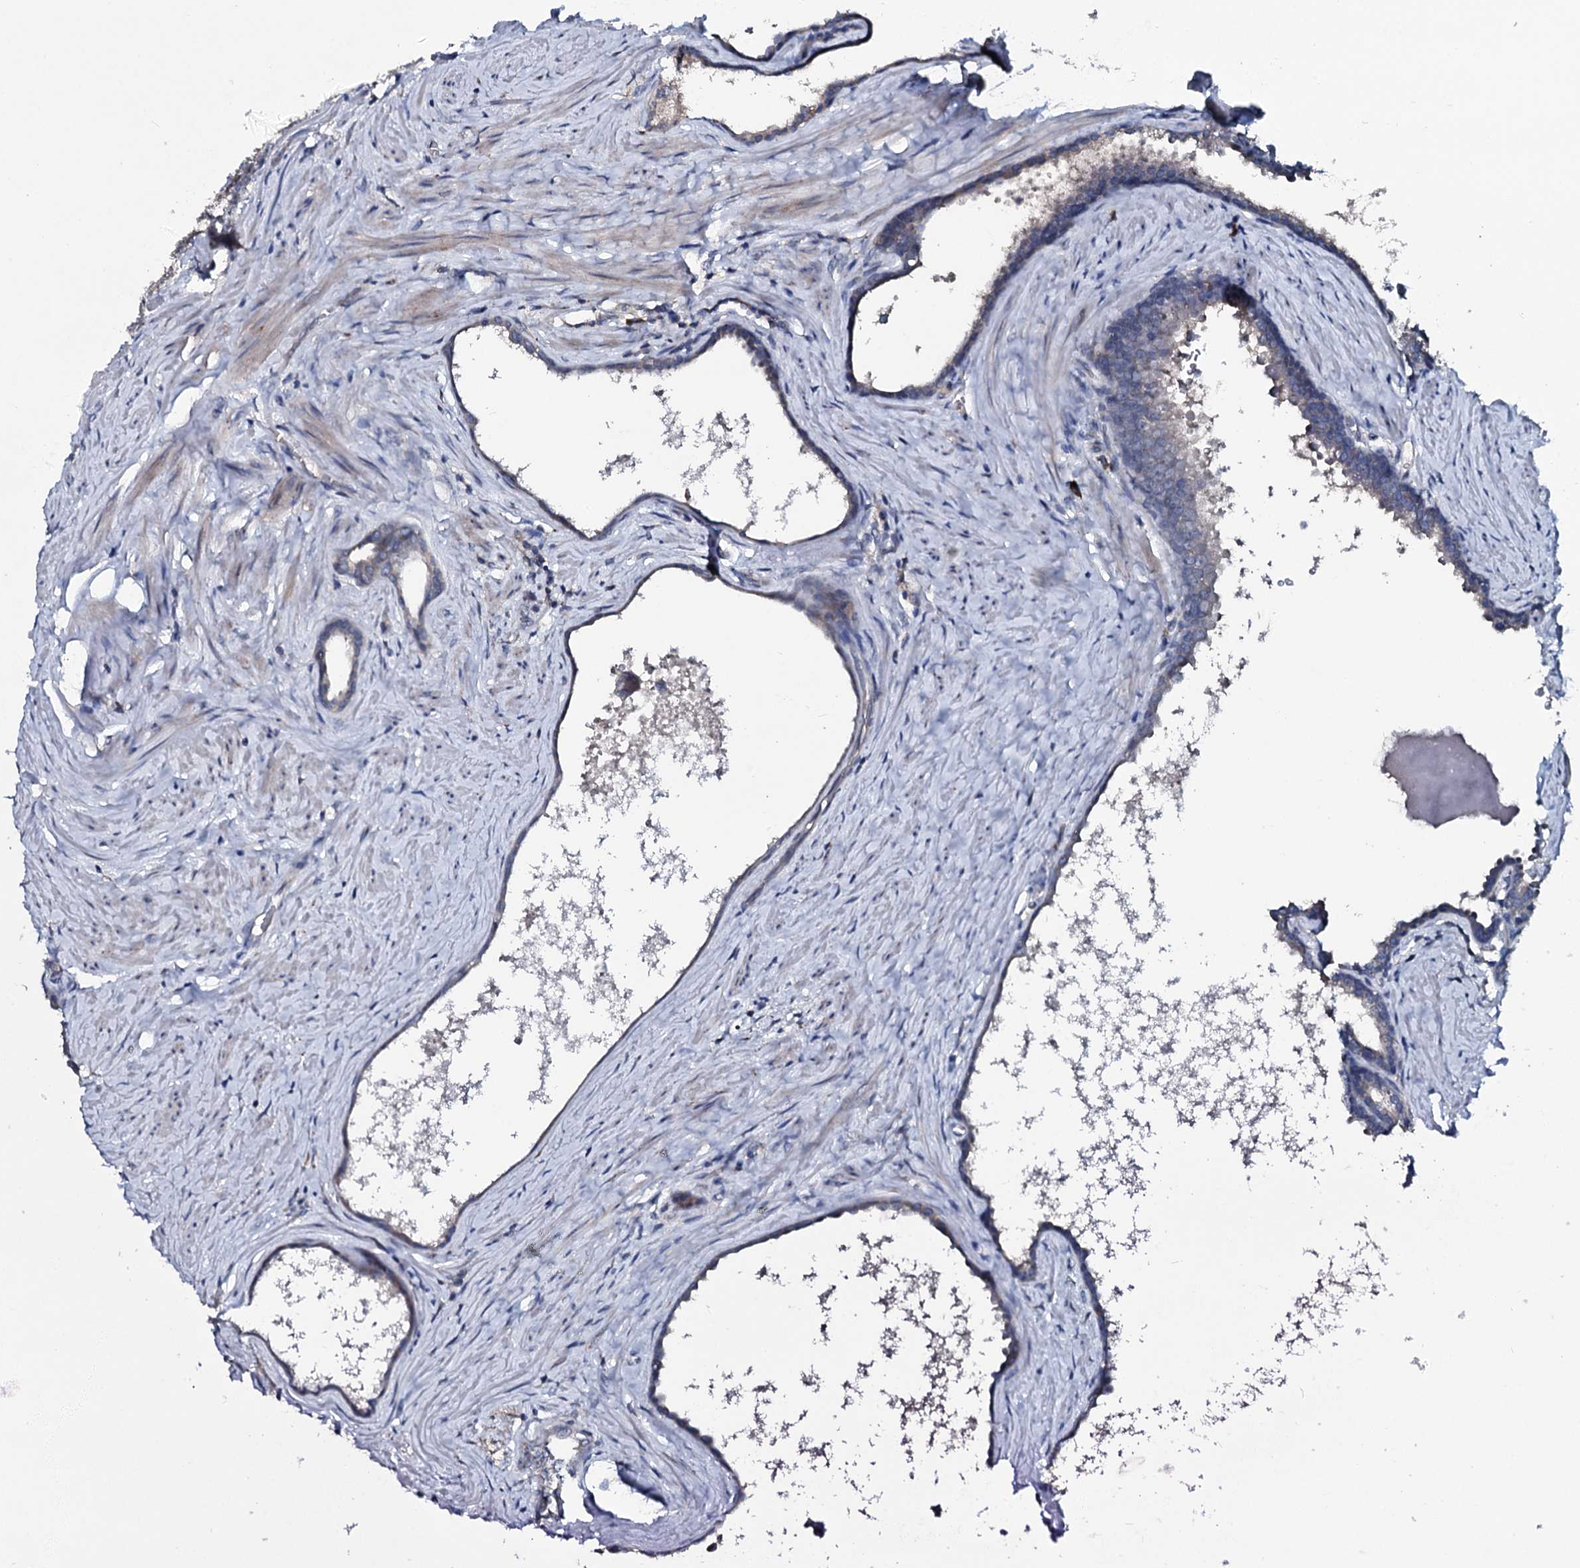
{"staining": {"intensity": "negative", "quantity": "none", "location": "none"}, "tissue": "prostate cancer", "cell_type": "Tumor cells", "image_type": "cancer", "snomed": [{"axis": "morphology", "description": "Adenocarcinoma, Low grade"}, {"axis": "topography", "description": "Prostate"}], "caption": "Immunohistochemistry of low-grade adenocarcinoma (prostate) reveals no expression in tumor cells.", "gene": "IL12B", "patient": {"sex": "male", "age": 71}}